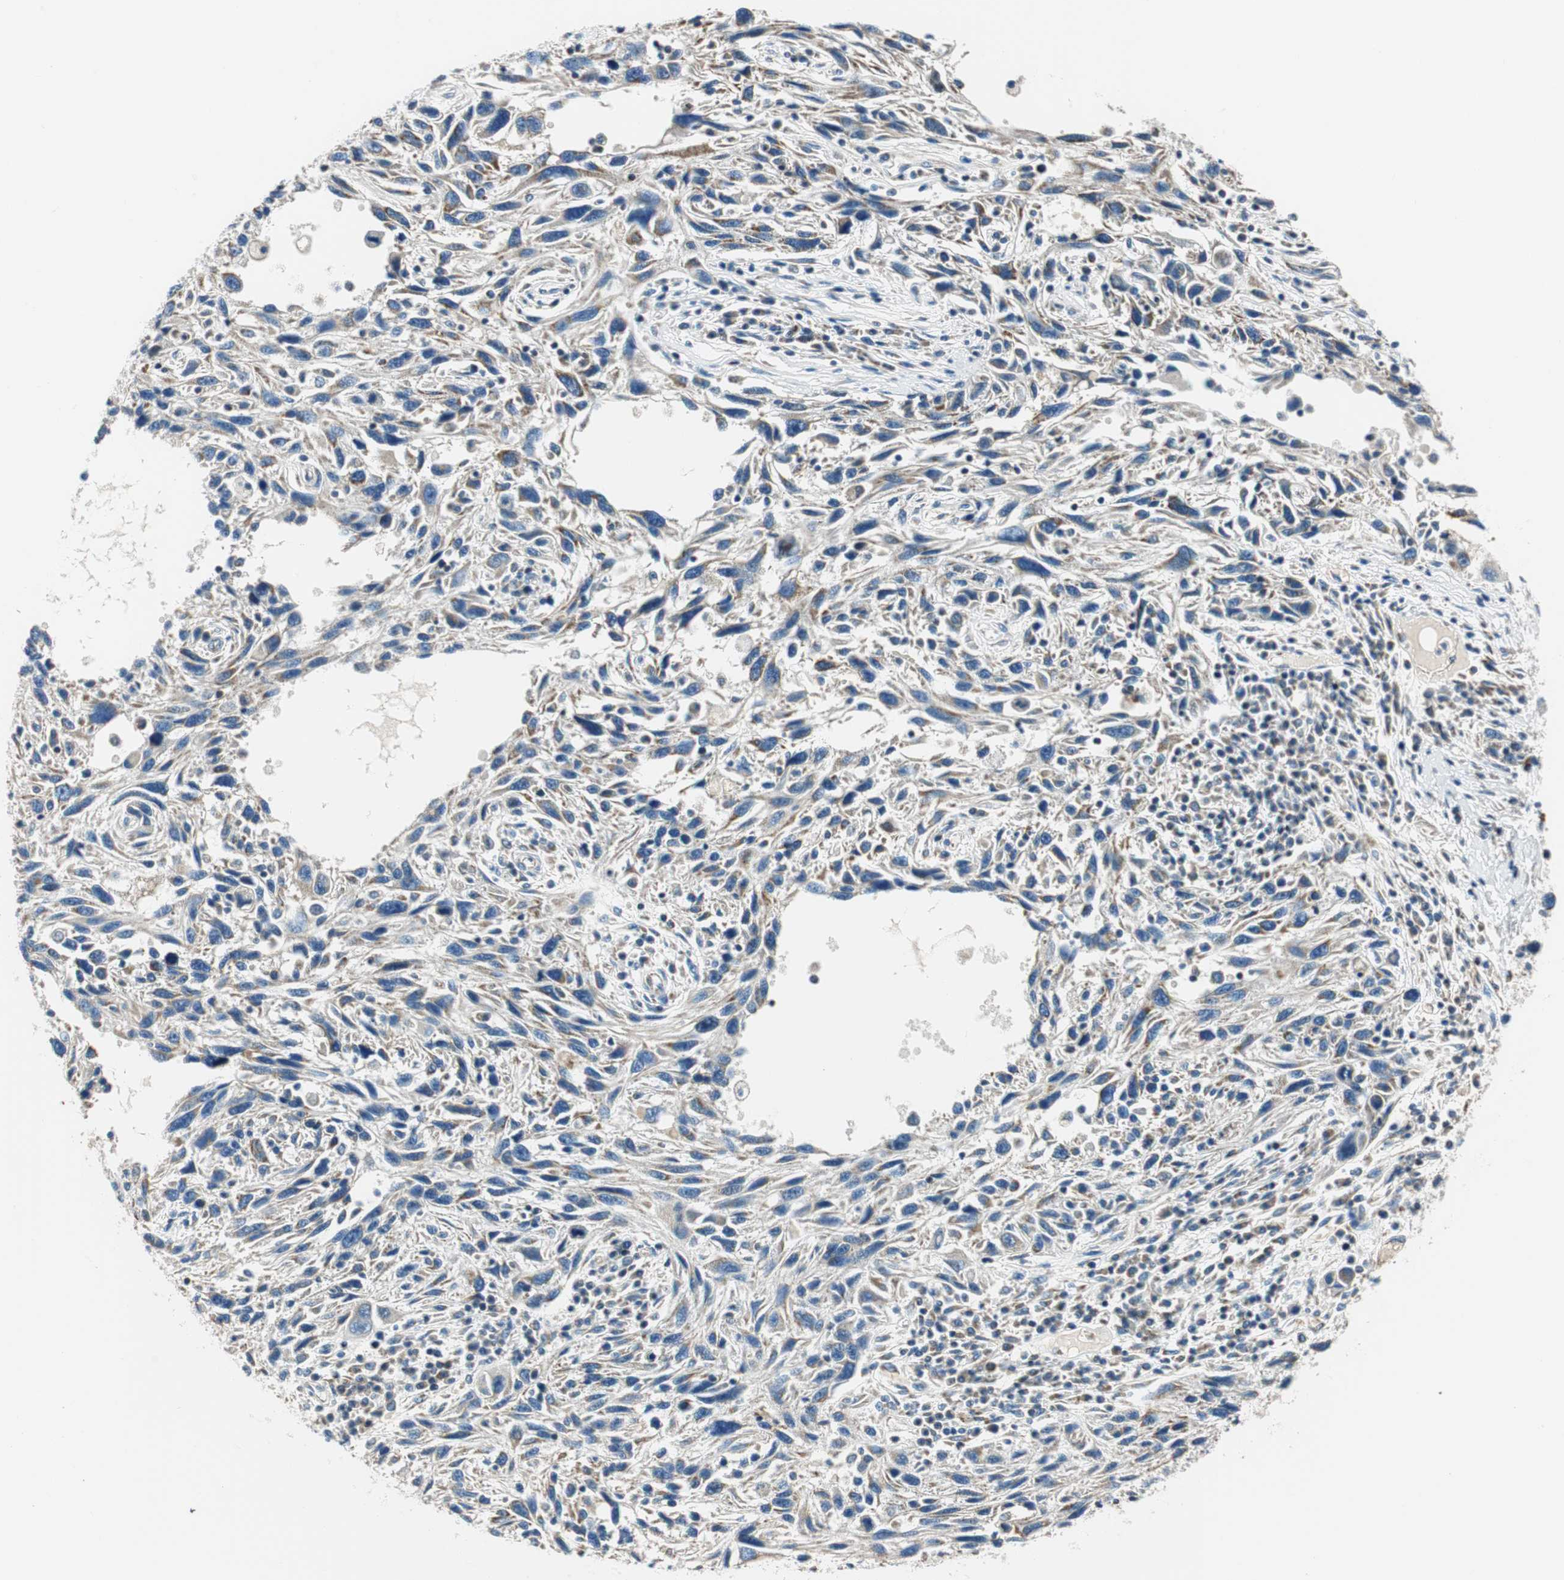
{"staining": {"intensity": "moderate", "quantity": "25%-75%", "location": "cytoplasmic/membranous"}, "tissue": "melanoma", "cell_type": "Tumor cells", "image_type": "cancer", "snomed": [{"axis": "morphology", "description": "Malignant melanoma, NOS"}, {"axis": "topography", "description": "Skin"}], "caption": "Malignant melanoma tissue exhibits moderate cytoplasmic/membranous staining in about 25%-75% of tumor cells", "gene": "RORB", "patient": {"sex": "male", "age": 53}}